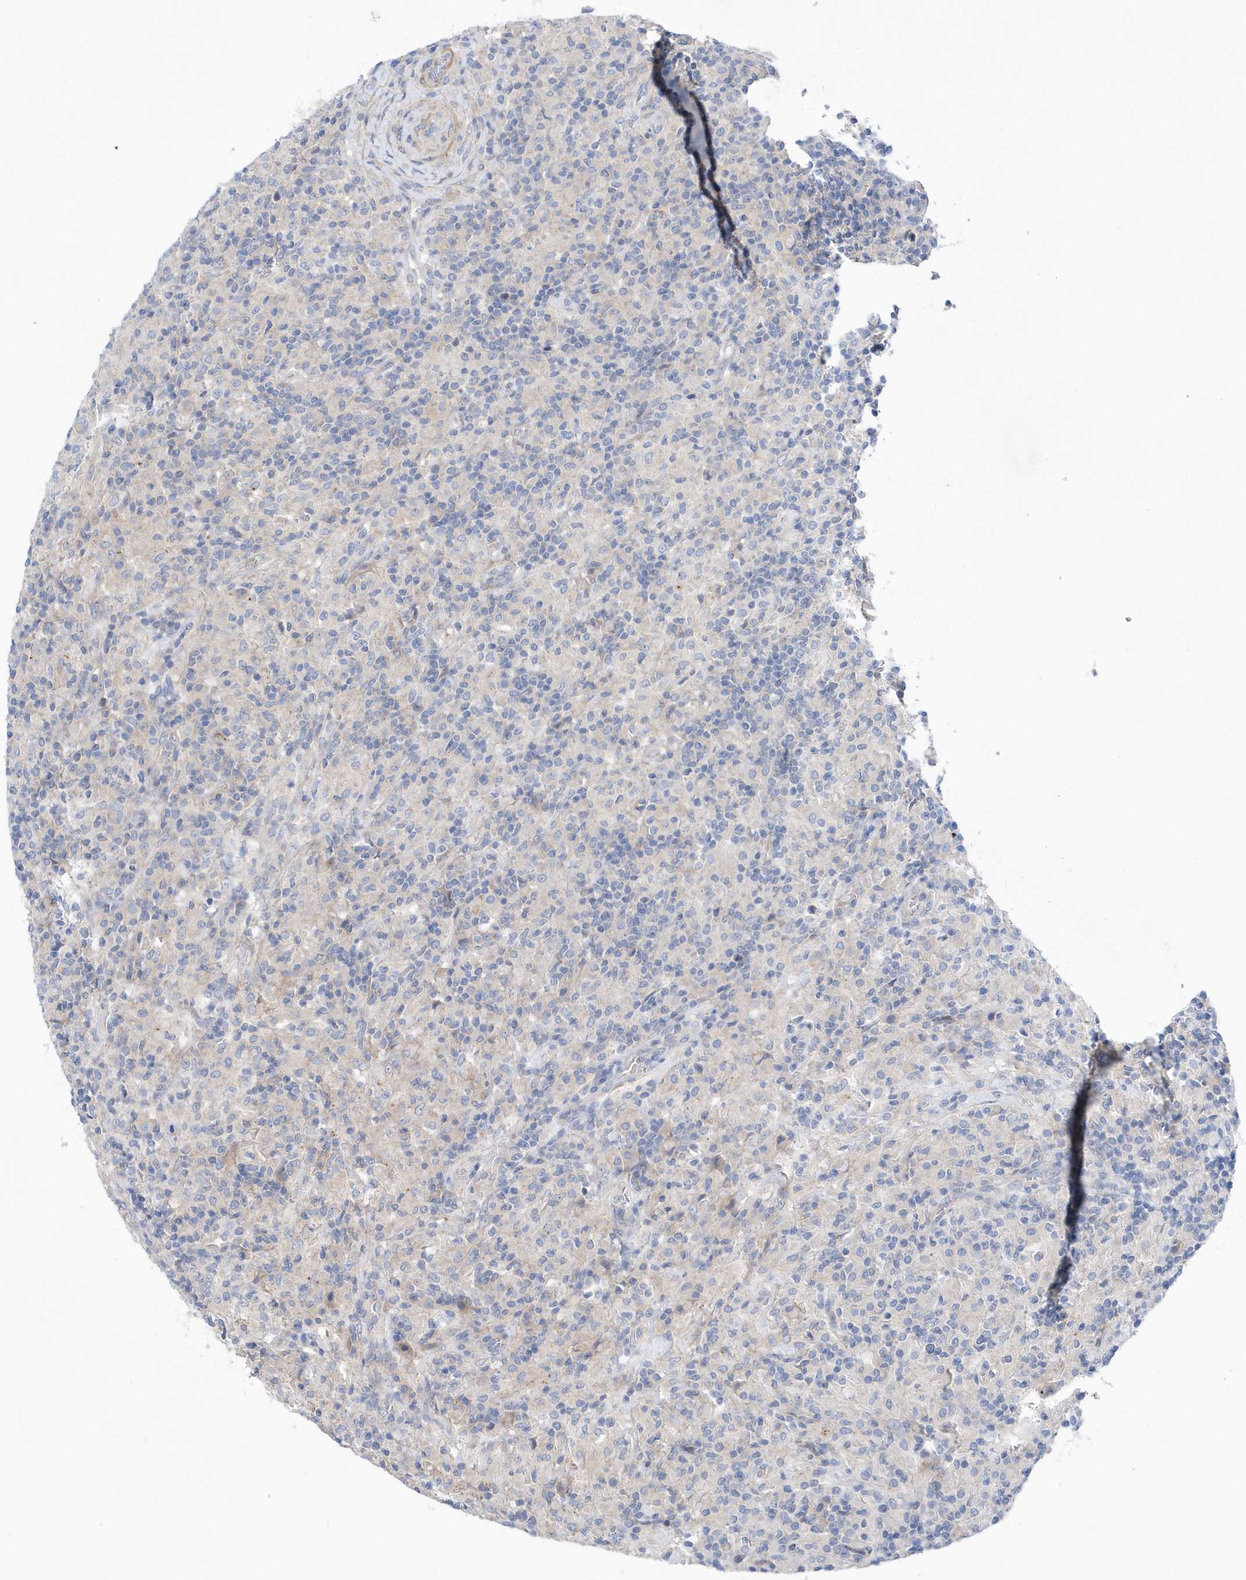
{"staining": {"intensity": "negative", "quantity": "none", "location": "none"}, "tissue": "lymphoma", "cell_type": "Tumor cells", "image_type": "cancer", "snomed": [{"axis": "morphology", "description": "Hodgkin's disease, NOS"}, {"axis": "topography", "description": "Lymph node"}], "caption": "Human lymphoma stained for a protein using immunohistochemistry exhibits no expression in tumor cells.", "gene": "LONRF2", "patient": {"sex": "male", "age": 70}}